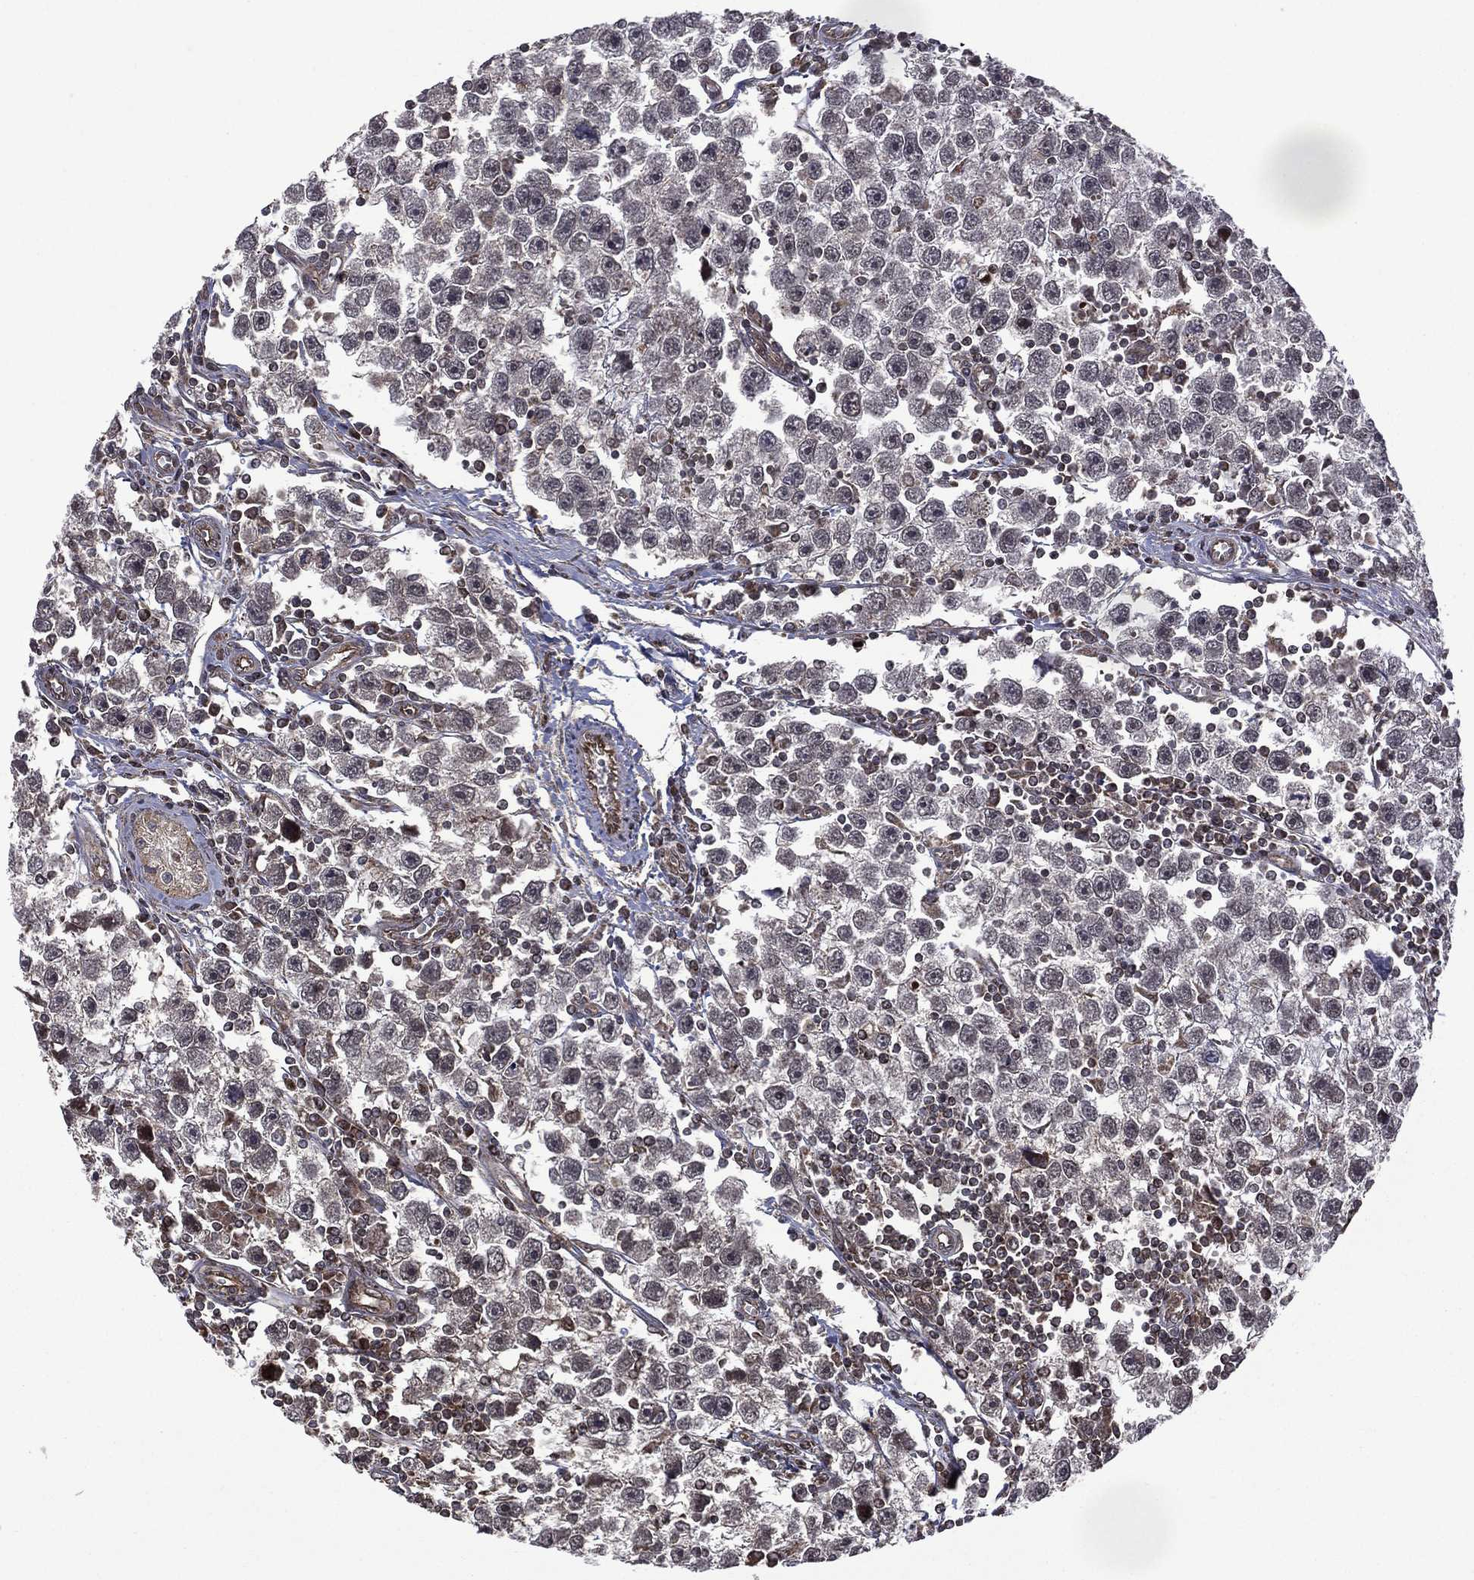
{"staining": {"intensity": "negative", "quantity": "none", "location": "none"}, "tissue": "testis cancer", "cell_type": "Tumor cells", "image_type": "cancer", "snomed": [{"axis": "morphology", "description": "Seminoma, NOS"}, {"axis": "topography", "description": "Testis"}], "caption": "Histopathology image shows no protein staining in tumor cells of seminoma (testis) tissue.", "gene": "GIMAP6", "patient": {"sex": "male", "age": 30}}